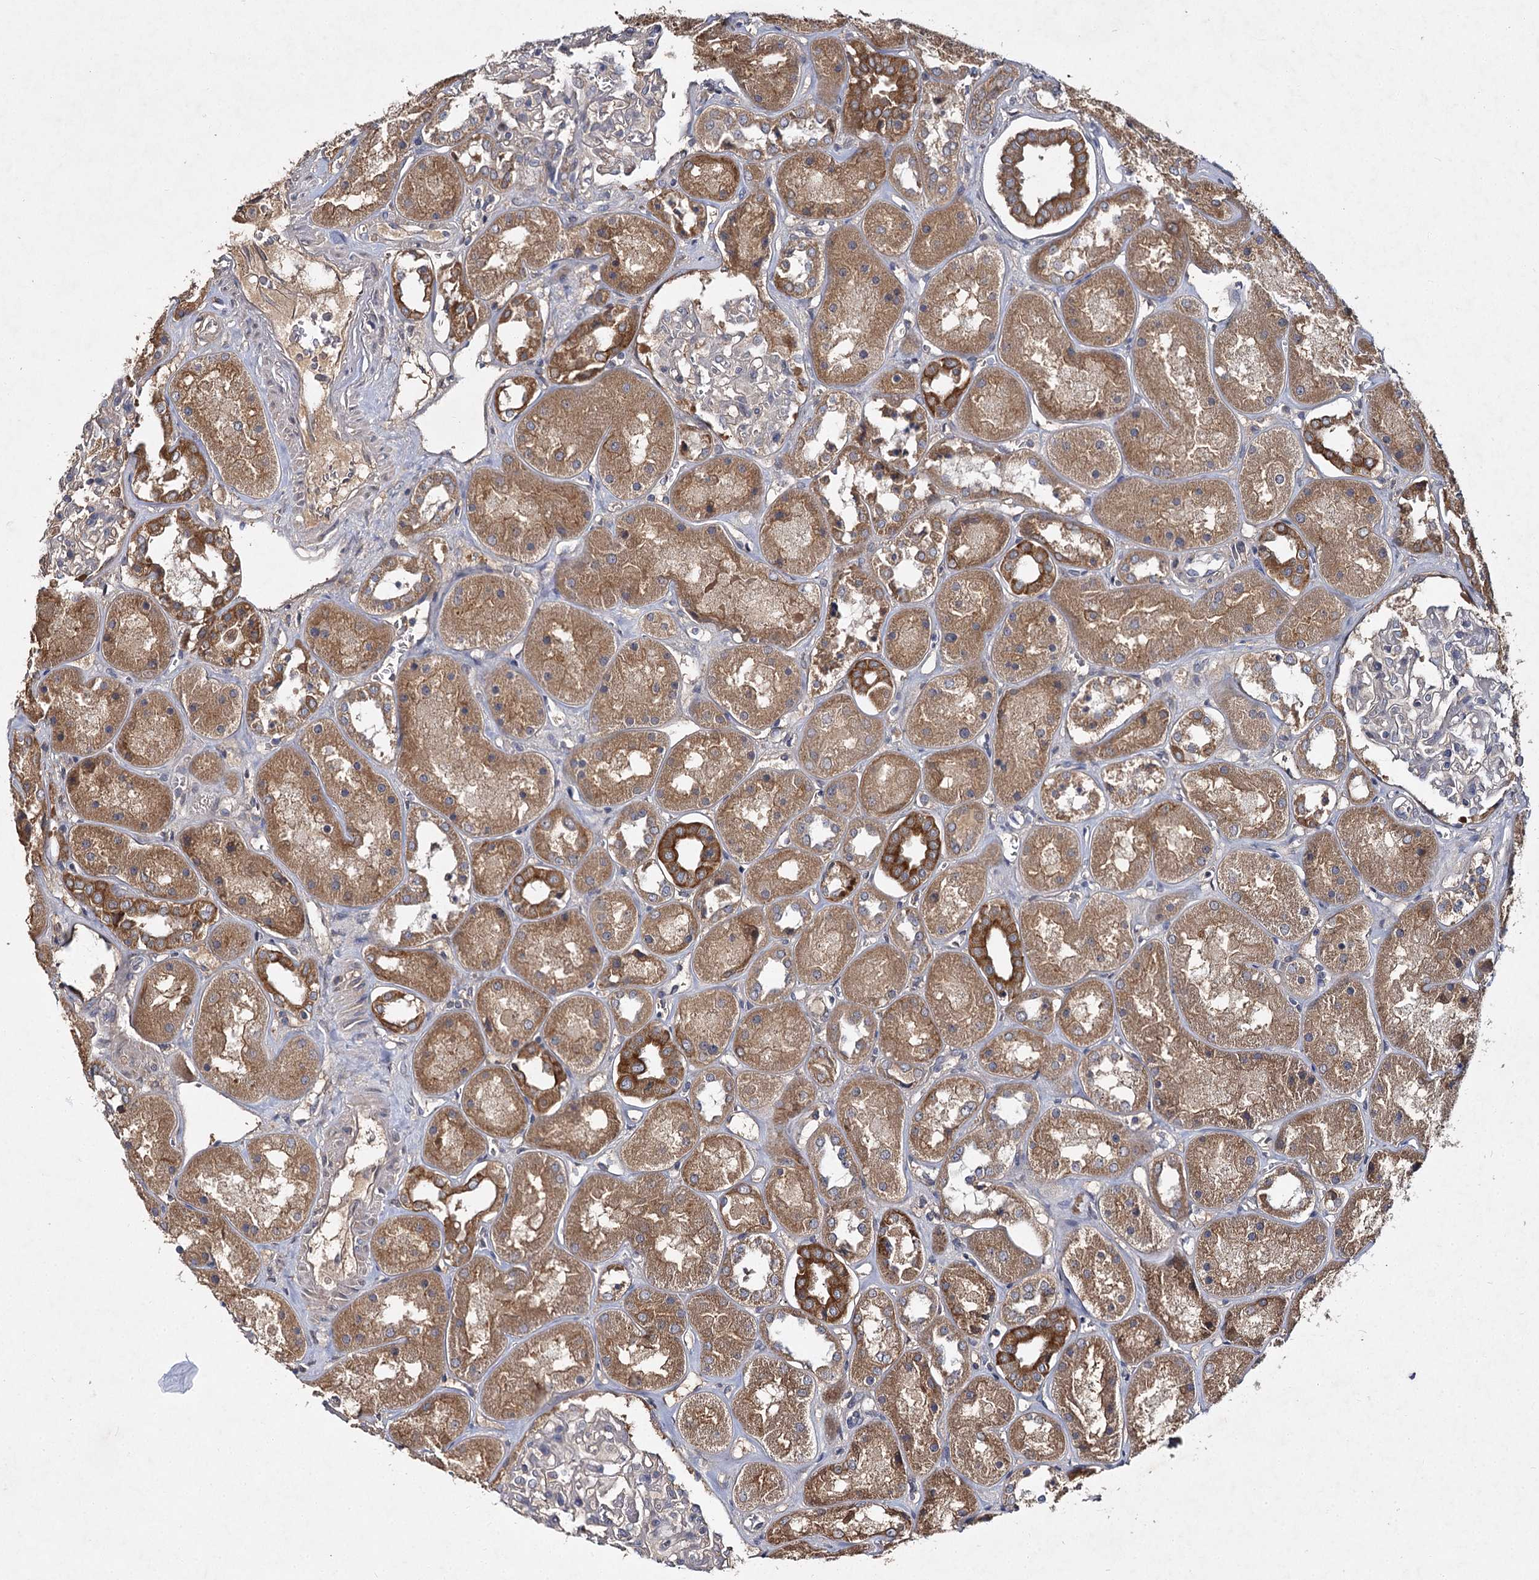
{"staining": {"intensity": "weak", "quantity": "<25%", "location": "cytoplasmic/membranous"}, "tissue": "kidney", "cell_type": "Cells in glomeruli", "image_type": "normal", "snomed": [{"axis": "morphology", "description": "Normal tissue, NOS"}, {"axis": "topography", "description": "Kidney"}], "caption": "Immunohistochemical staining of normal human kidney exhibits no significant expression in cells in glomeruli.", "gene": "MFN1", "patient": {"sex": "male", "age": 70}}